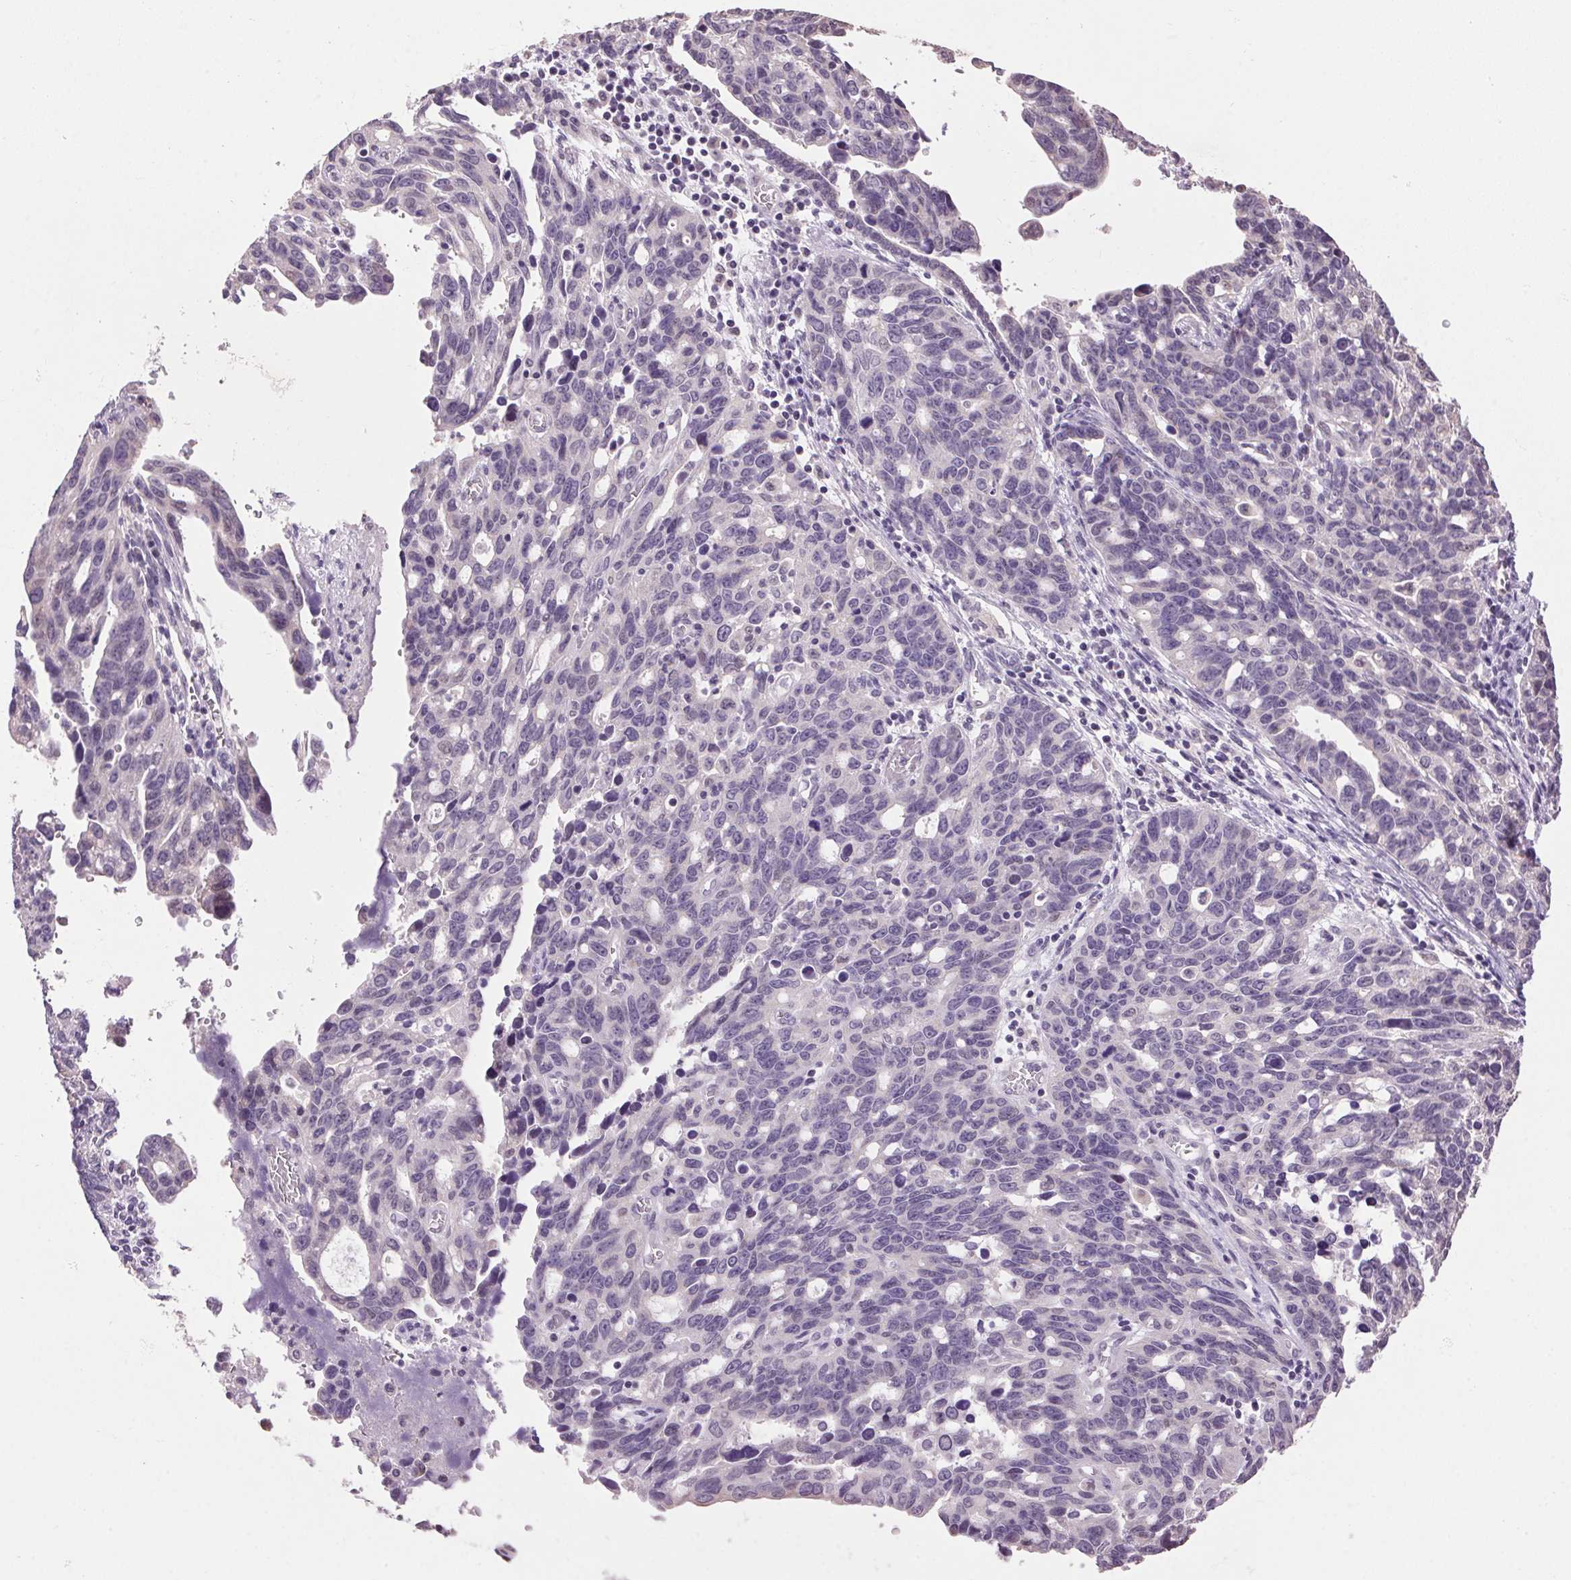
{"staining": {"intensity": "negative", "quantity": "none", "location": "none"}, "tissue": "ovarian cancer", "cell_type": "Tumor cells", "image_type": "cancer", "snomed": [{"axis": "morphology", "description": "Cystadenocarcinoma, serous, NOS"}, {"axis": "topography", "description": "Ovary"}], "caption": "IHC of serous cystadenocarcinoma (ovarian) demonstrates no expression in tumor cells. (Stains: DAB (3,3'-diaminobenzidine) immunohistochemistry (IHC) with hematoxylin counter stain, Microscopy: brightfield microscopy at high magnification).", "gene": "VWA3B", "patient": {"sex": "female", "age": 69}}